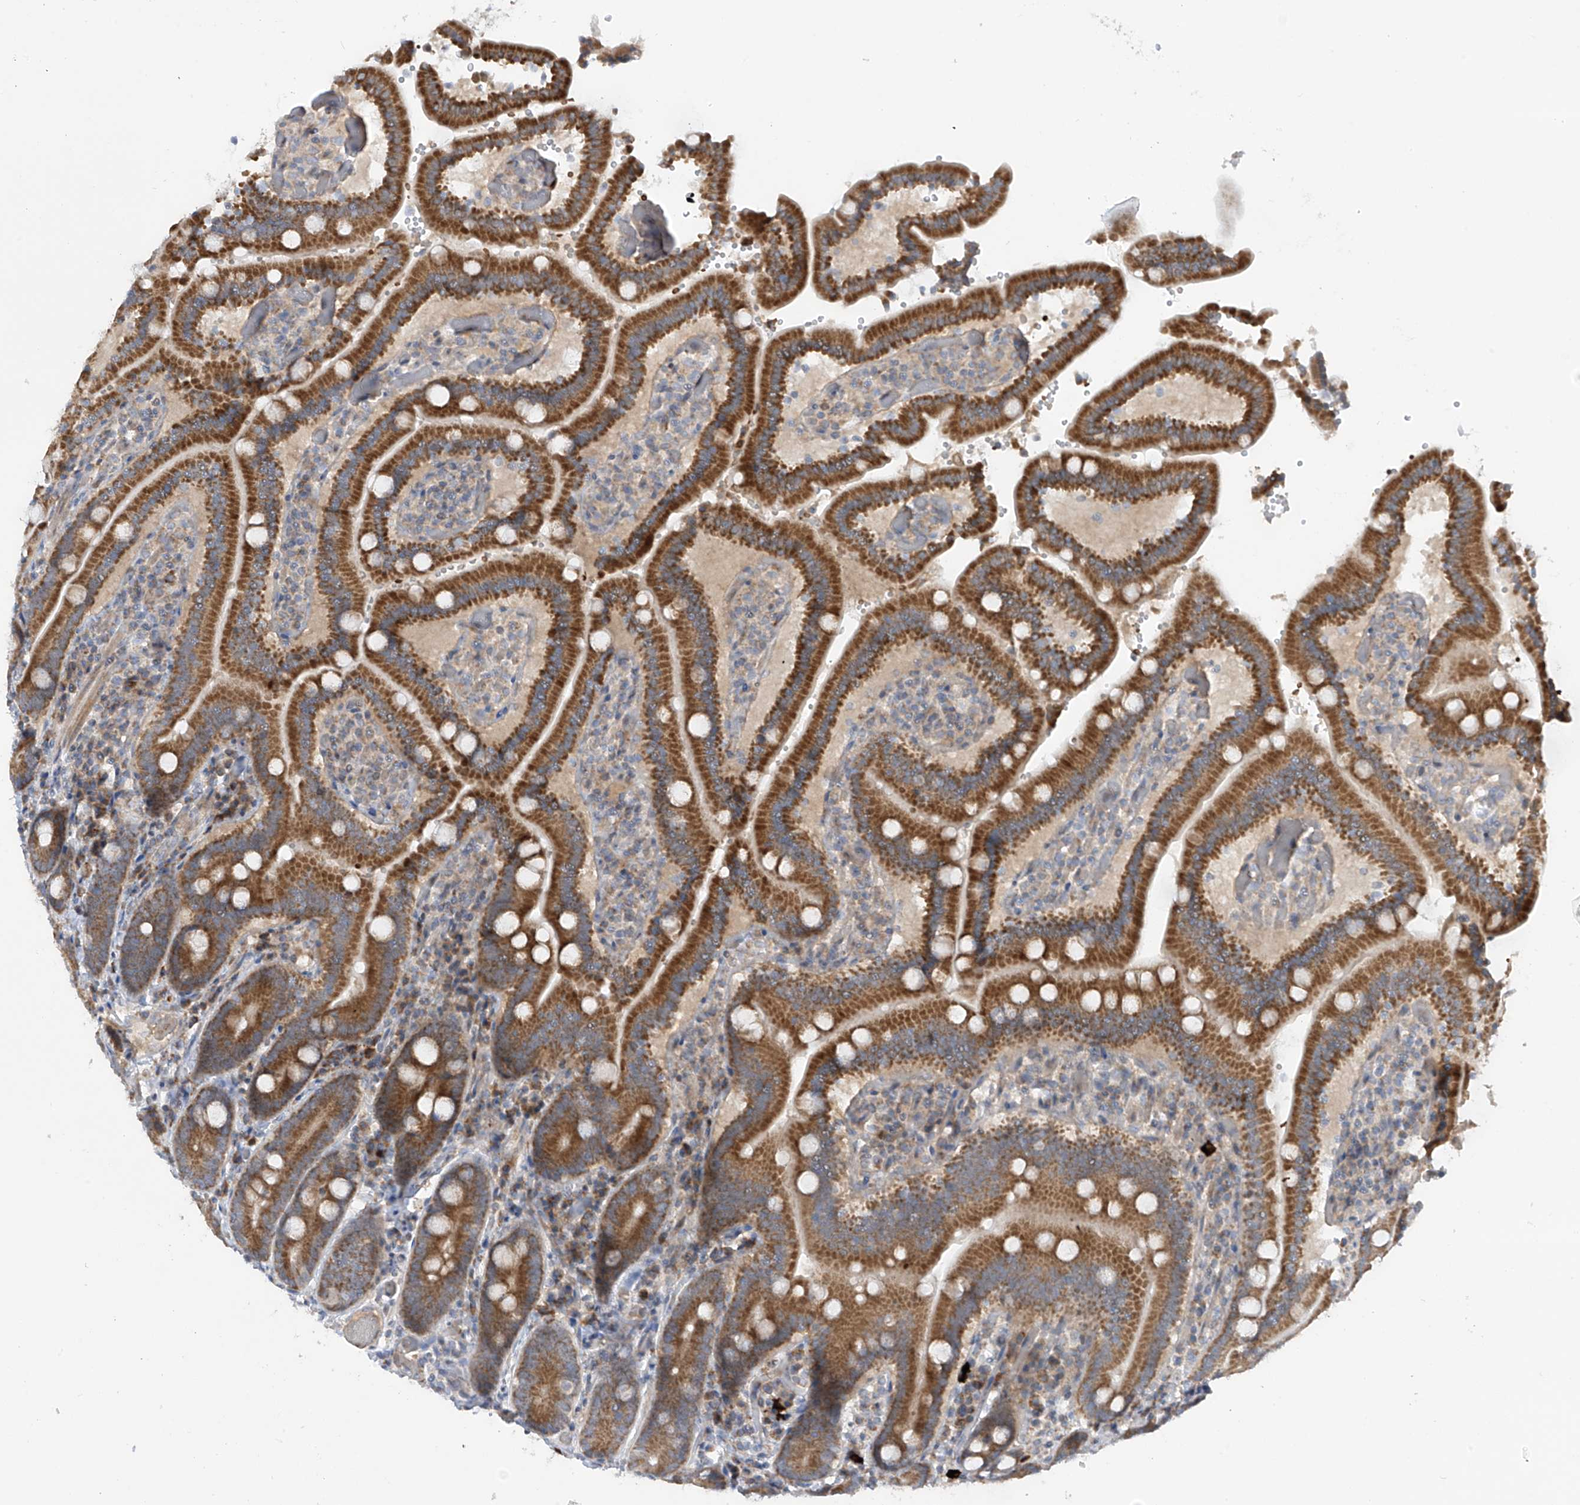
{"staining": {"intensity": "strong", "quantity": ">75%", "location": "cytoplasmic/membranous"}, "tissue": "duodenum", "cell_type": "Glandular cells", "image_type": "normal", "snomed": [{"axis": "morphology", "description": "Normal tissue, NOS"}, {"axis": "topography", "description": "Duodenum"}], "caption": "A histopathology image of human duodenum stained for a protein demonstrates strong cytoplasmic/membranous brown staining in glandular cells. (DAB (3,3'-diaminobenzidine) = brown stain, brightfield microscopy at high magnification).", "gene": "METTL18", "patient": {"sex": "female", "age": 62}}